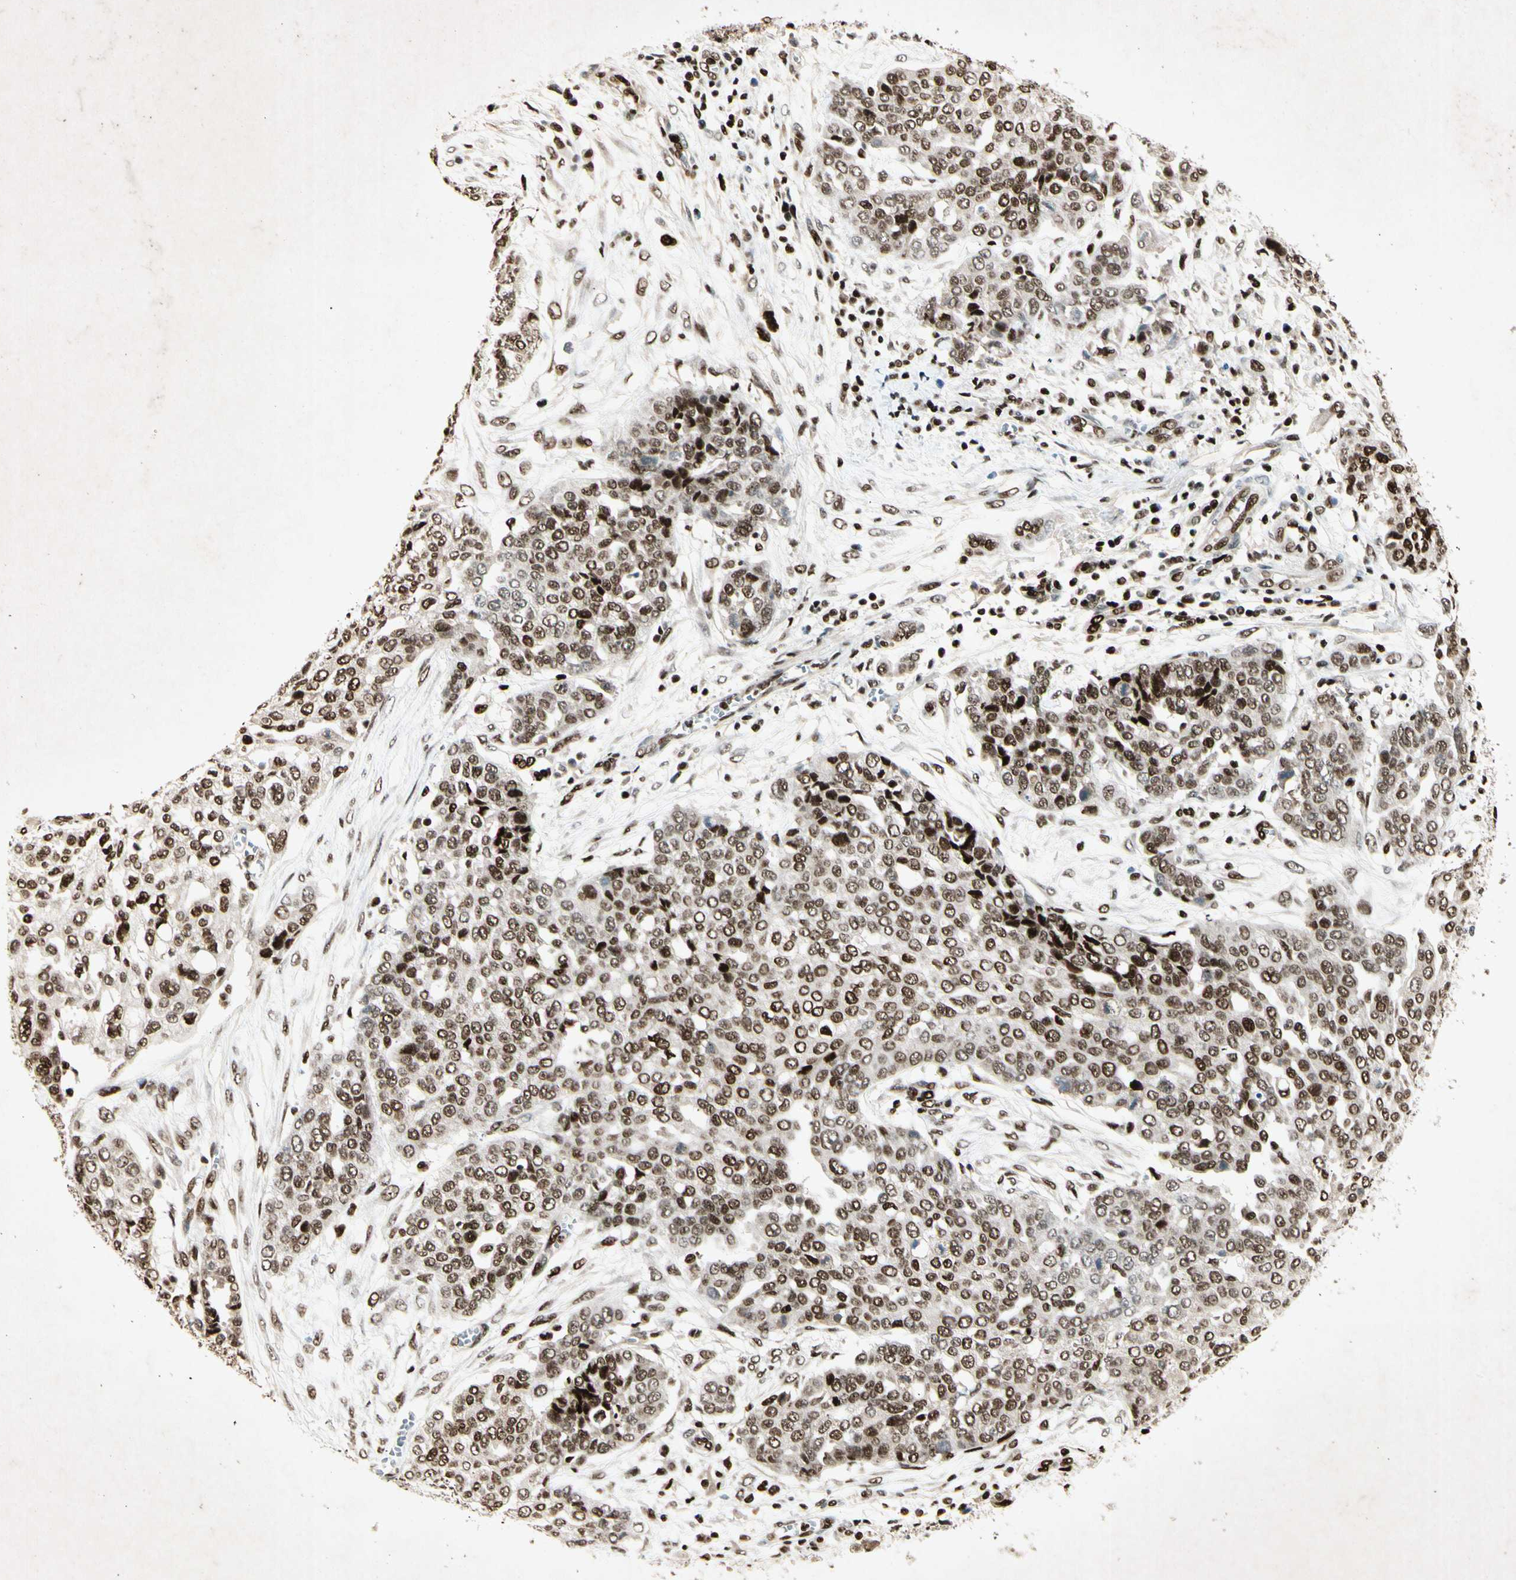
{"staining": {"intensity": "strong", "quantity": ">75%", "location": "nuclear"}, "tissue": "ovarian cancer", "cell_type": "Tumor cells", "image_type": "cancer", "snomed": [{"axis": "morphology", "description": "Cystadenocarcinoma, serous, NOS"}, {"axis": "topography", "description": "Soft tissue"}, {"axis": "topography", "description": "Ovary"}], "caption": "An IHC micrograph of neoplastic tissue is shown. Protein staining in brown highlights strong nuclear positivity in ovarian cancer (serous cystadenocarcinoma) within tumor cells. The staining was performed using DAB to visualize the protein expression in brown, while the nuclei were stained in blue with hematoxylin (Magnification: 20x).", "gene": "RNF43", "patient": {"sex": "female", "age": 57}}